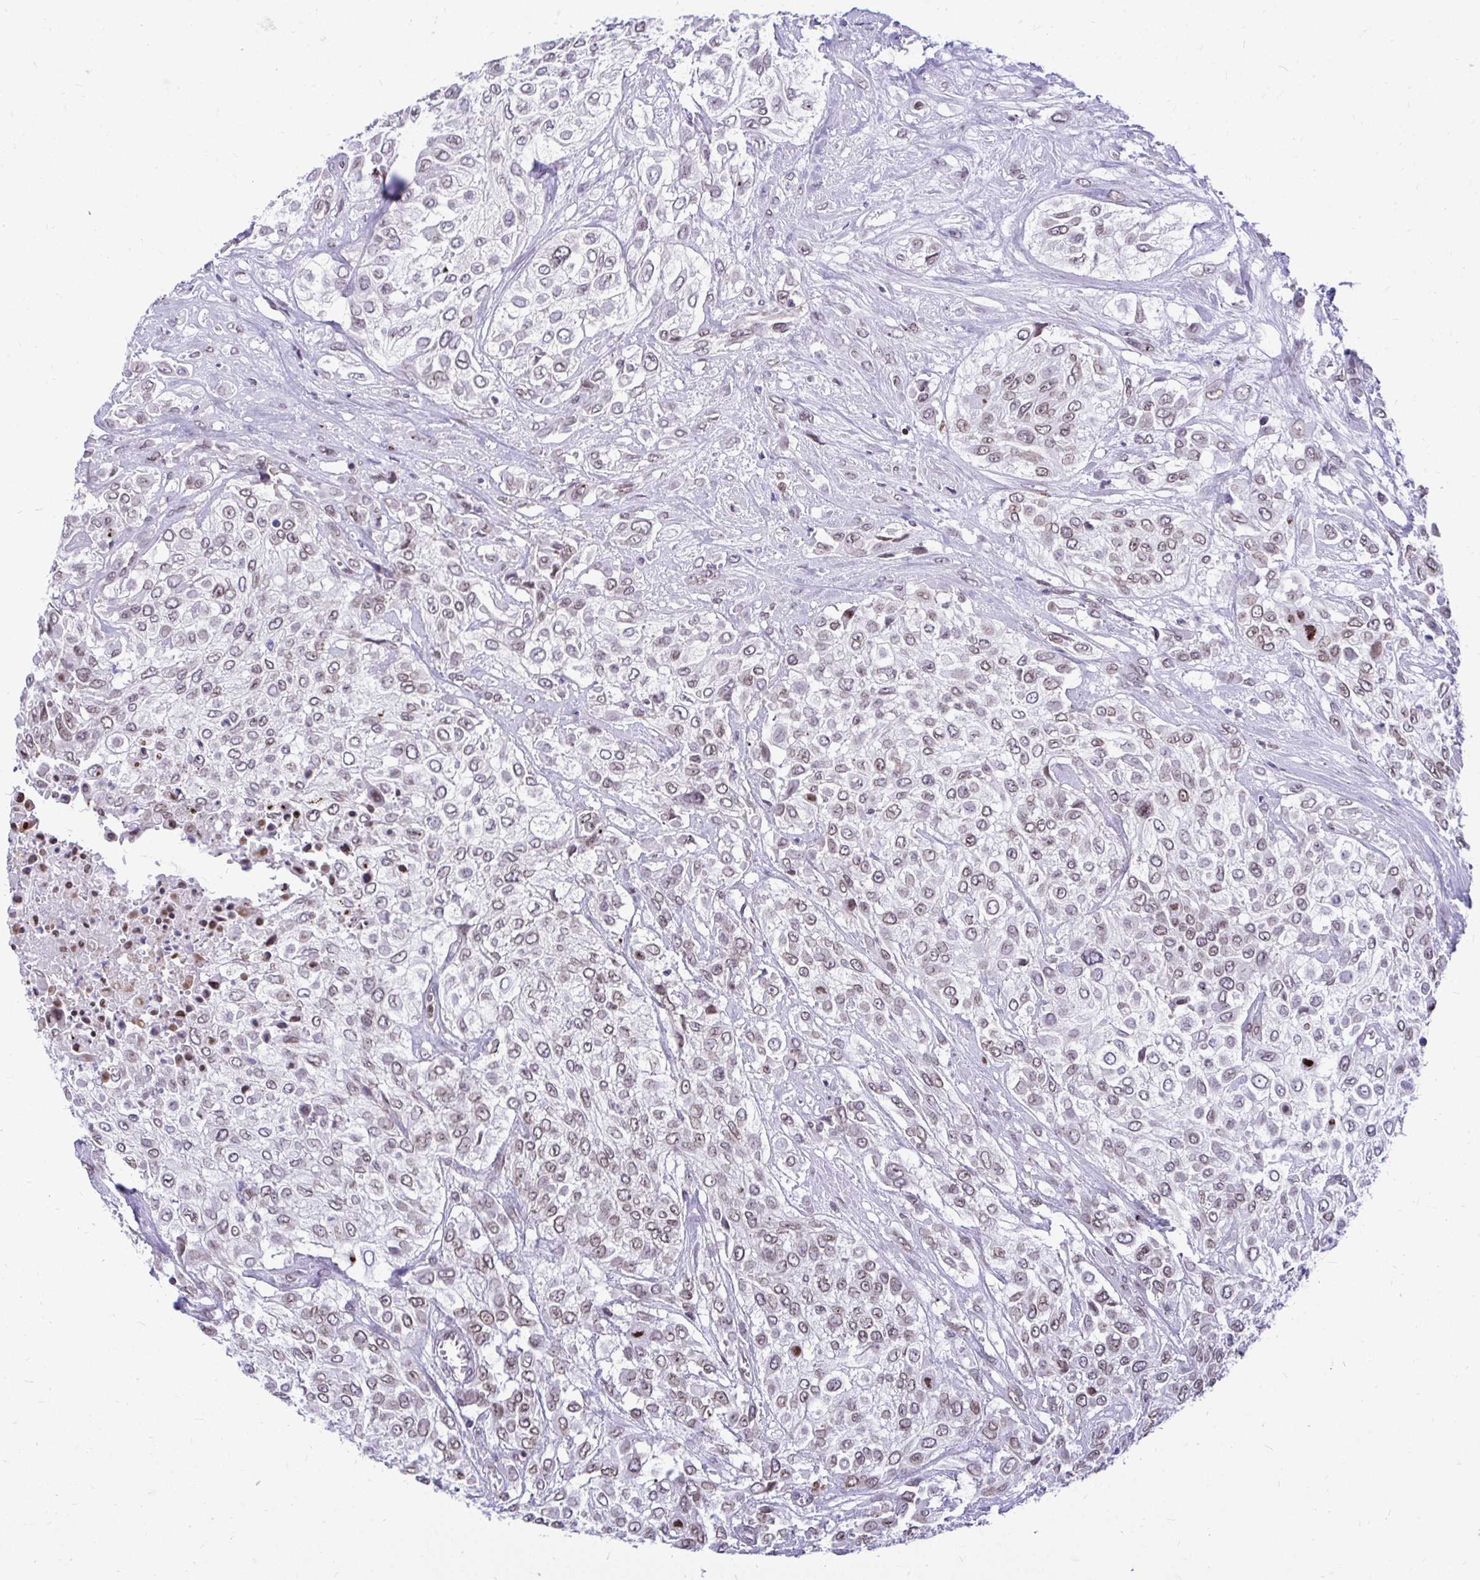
{"staining": {"intensity": "weak", "quantity": "25%-75%", "location": "cytoplasmic/membranous,nuclear"}, "tissue": "urothelial cancer", "cell_type": "Tumor cells", "image_type": "cancer", "snomed": [{"axis": "morphology", "description": "Urothelial carcinoma, High grade"}, {"axis": "topography", "description": "Urinary bladder"}], "caption": "This micrograph displays urothelial cancer stained with immunohistochemistry to label a protein in brown. The cytoplasmic/membranous and nuclear of tumor cells show weak positivity for the protein. Nuclei are counter-stained blue.", "gene": "BANF1", "patient": {"sex": "male", "age": 57}}